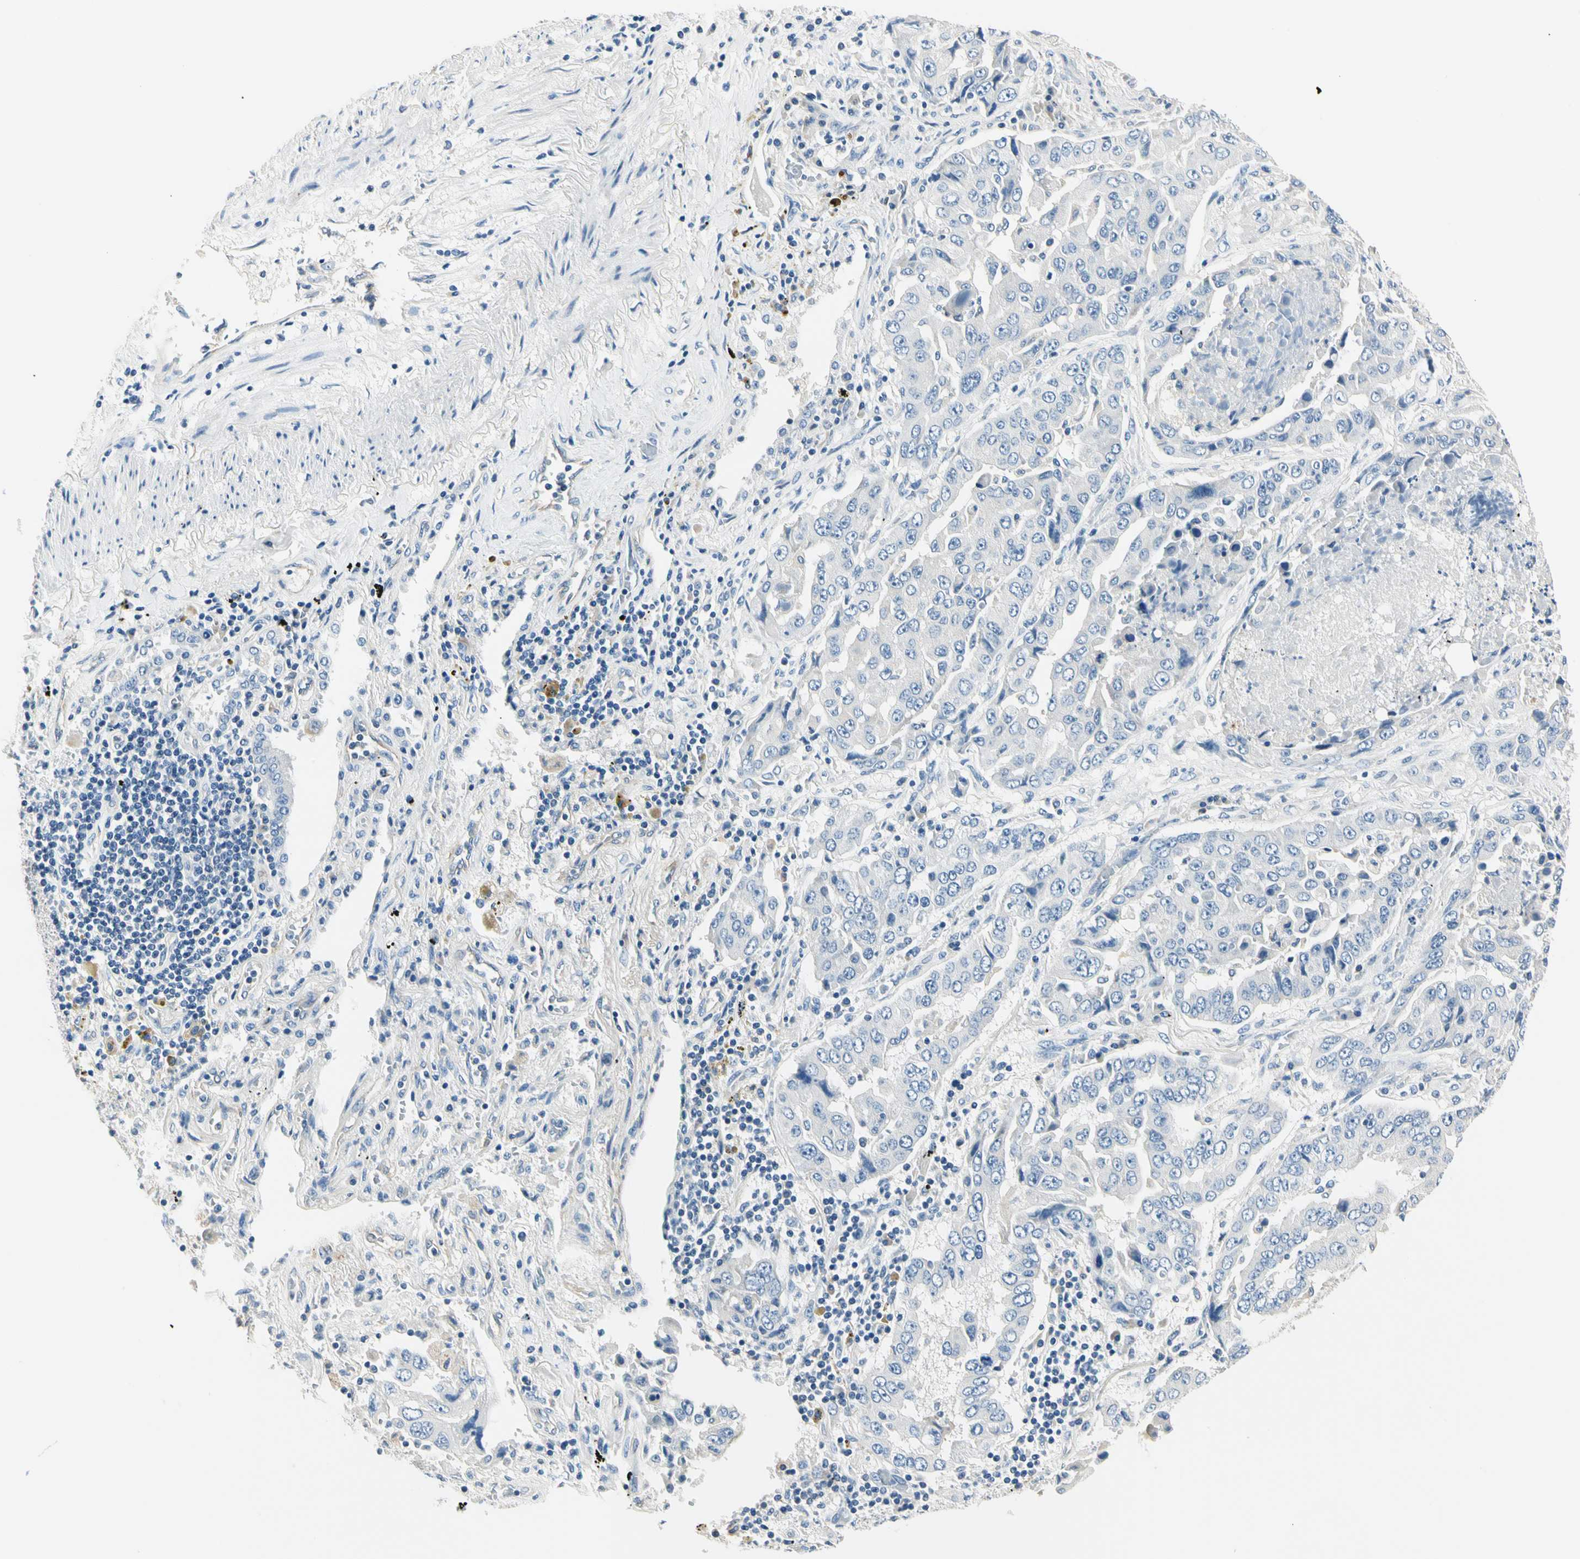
{"staining": {"intensity": "negative", "quantity": "none", "location": "none"}, "tissue": "lung cancer", "cell_type": "Tumor cells", "image_type": "cancer", "snomed": [{"axis": "morphology", "description": "Adenocarcinoma, NOS"}, {"axis": "topography", "description": "Lung"}], "caption": "Protein analysis of adenocarcinoma (lung) reveals no significant positivity in tumor cells.", "gene": "TGFBR3", "patient": {"sex": "female", "age": 65}}